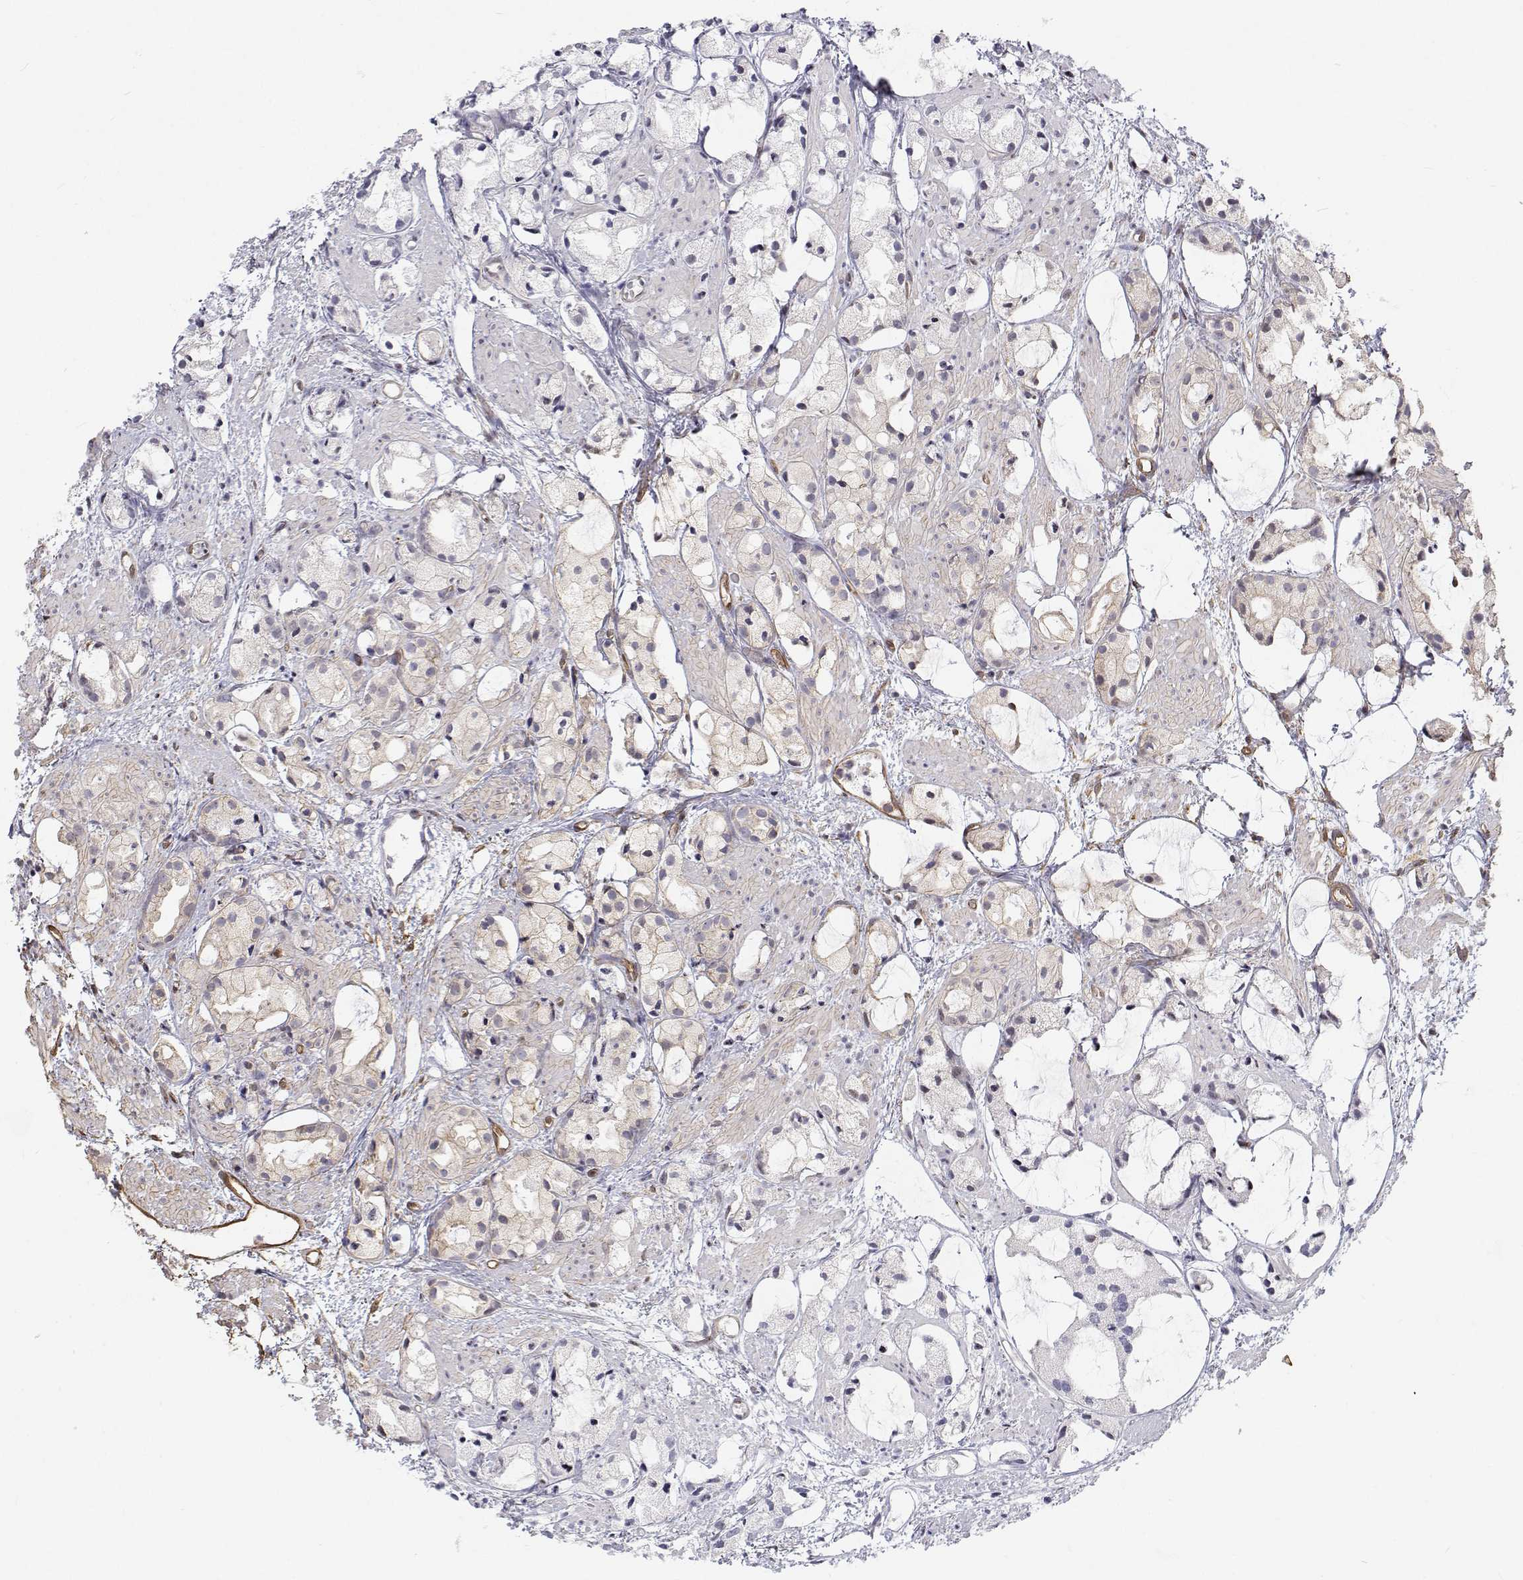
{"staining": {"intensity": "weak", "quantity": "25%-75%", "location": "cytoplasmic/membranous"}, "tissue": "prostate cancer", "cell_type": "Tumor cells", "image_type": "cancer", "snomed": [{"axis": "morphology", "description": "Adenocarcinoma, High grade"}, {"axis": "topography", "description": "Prostate"}], "caption": "A high-resolution histopathology image shows immunohistochemistry staining of prostate cancer, which exhibits weak cytoplasmic/membranous positivity in approximately 25%-75% of tumor cells. Using DAB (3,3'-diaminobenzidine) (brown) and hematoxylin (blue) stains, captured at high magnification using brightfield microscopy.", "gene": "GSDMA", "patient": {"sex": "male", "age": 85}}